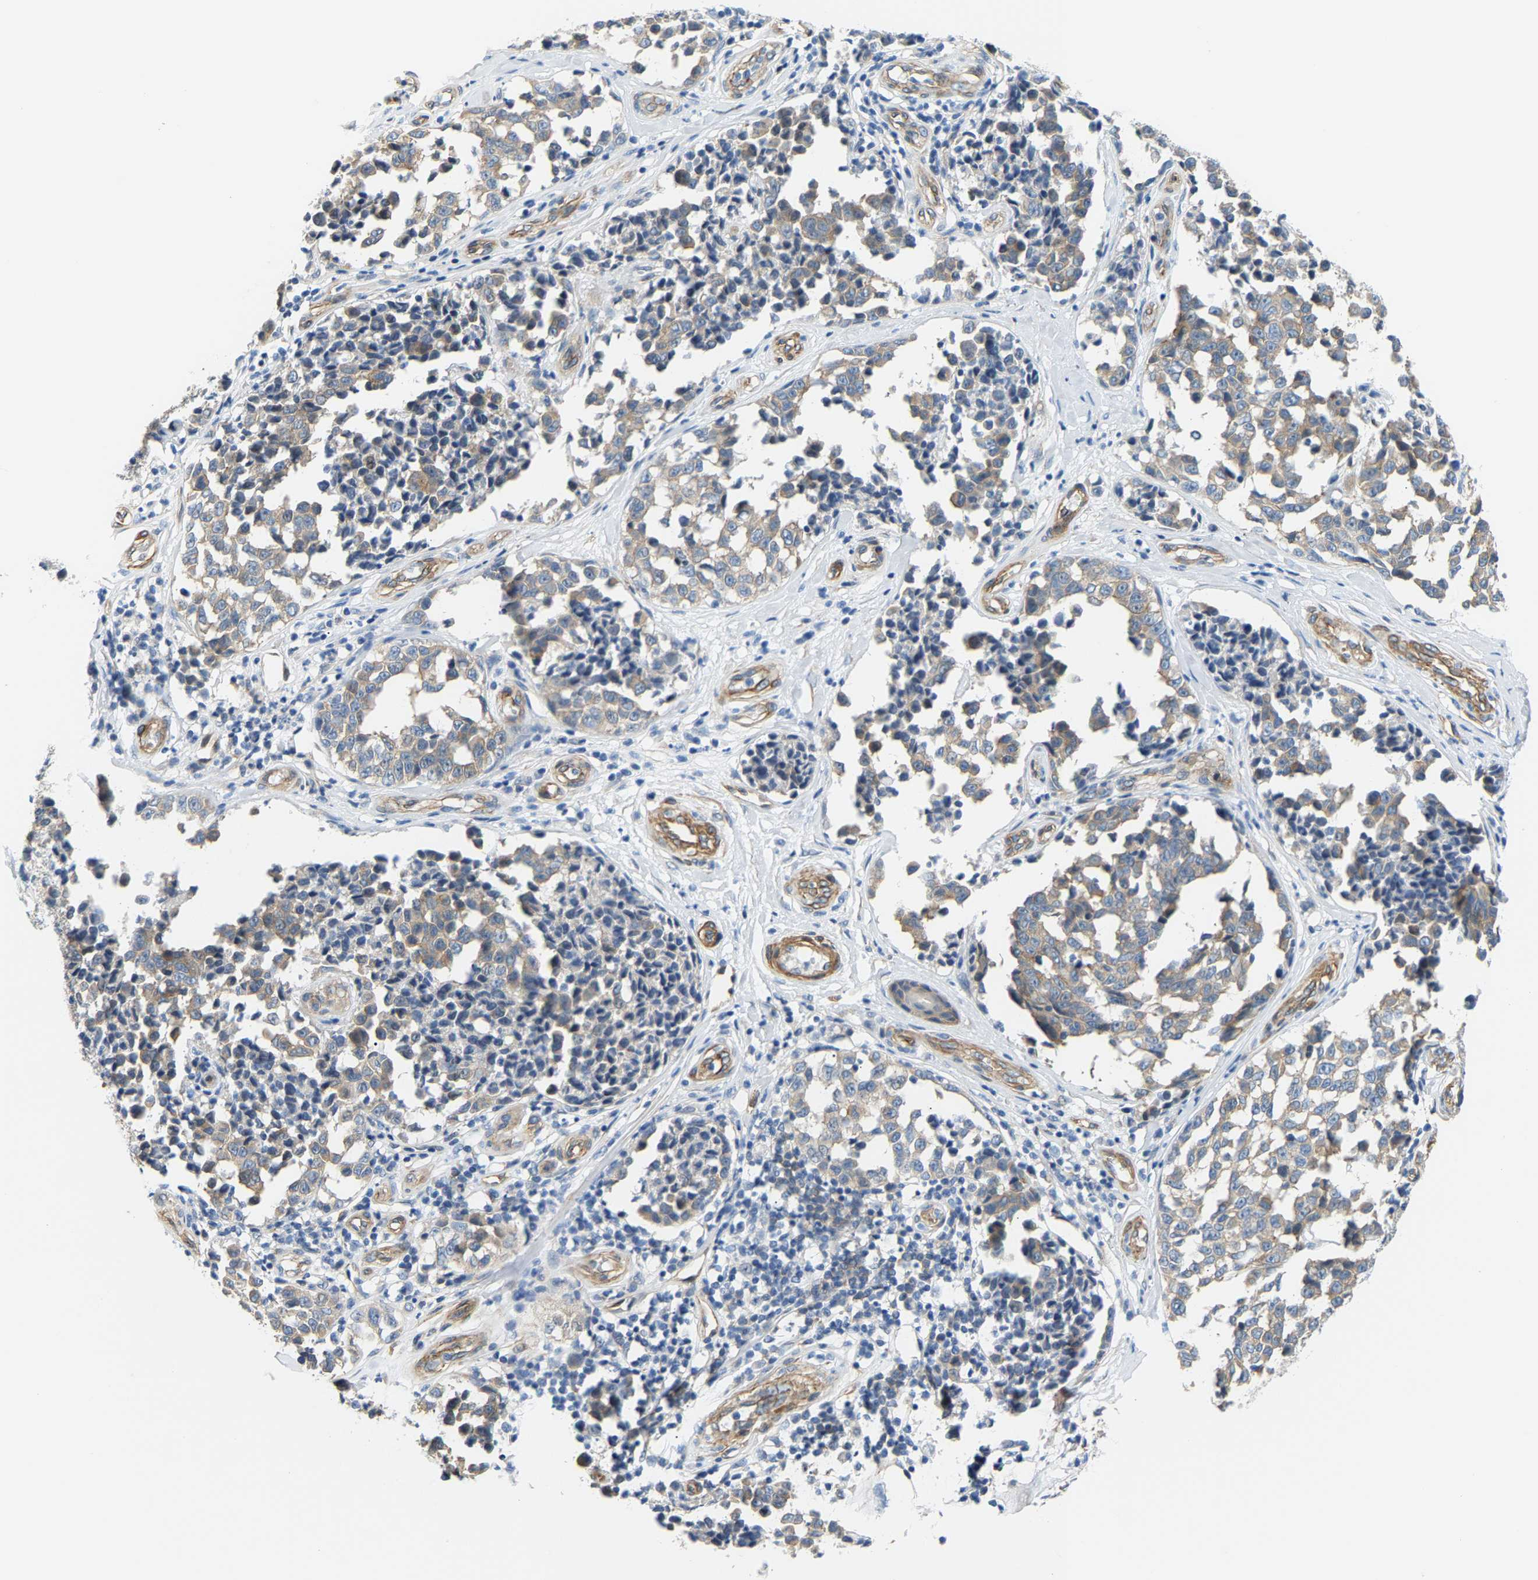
{"staining": {"intensity": "weak", "quantity": "<25%", "location": "cytoplasmic/membranous"}, "tissue": "melanoma", "cell_type": "Tumor cells", "image_type": "cancer", "snomed": [{"axis": "morphology", "description": "Malignant melanoma, NOS"}, {"axis": "topography", "description": "Skin"}], "caption": "An image of malignant melanoma stained for a protein reveals no brown staining in tumor cells. (Stains: DAB immunohistochemistry (IHC) with hematoxylin counter stain, Microscopy: brightfield microscopy at high magnification).", "gene": "PAWR", "patient": {"sex": "female", "age": 64}}